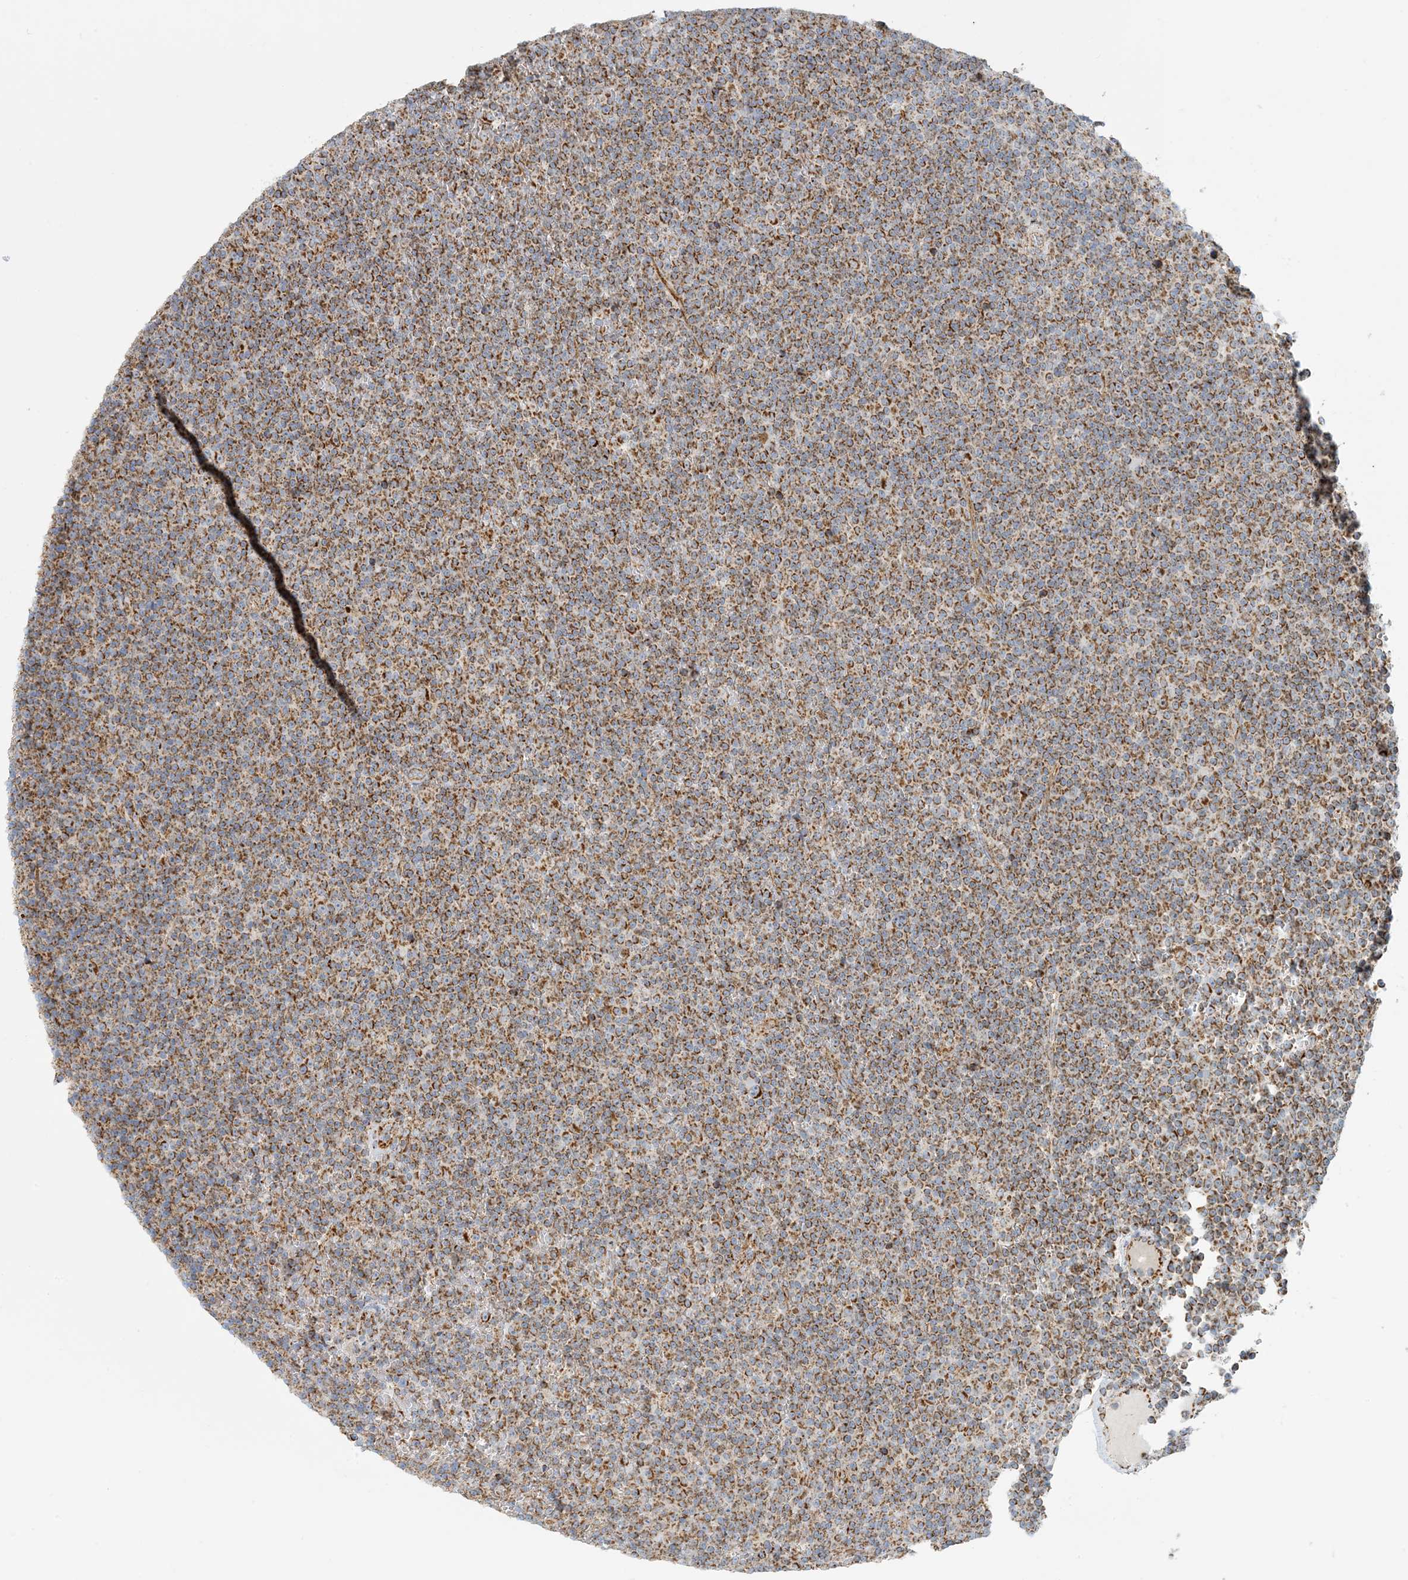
{"staining": {"intensity": "strong", "quantity": "25%-75%", "location": "cytoplasmic/membranous"}, "tissue": "lymphoma", "cell_type": "Tumor cells", "image_type": "cancer", "snomed": [{"axis": "morphology", "description": "Malignant lymphoma, non-Hodgkin's type, Low grade"}, {"axis": "topography", "description": "Lymph node"}], "caption": "High-power microscopy captured an immunohistochemistry histopathology image of low-grade malignant lymphoma, non-Hodgkin's type, revealing strong cytoplasmic/membranous staining in about 25%-75% of tumor cells.", "gene": "COA3", "patient": {"sex": "female", "age": 67}}